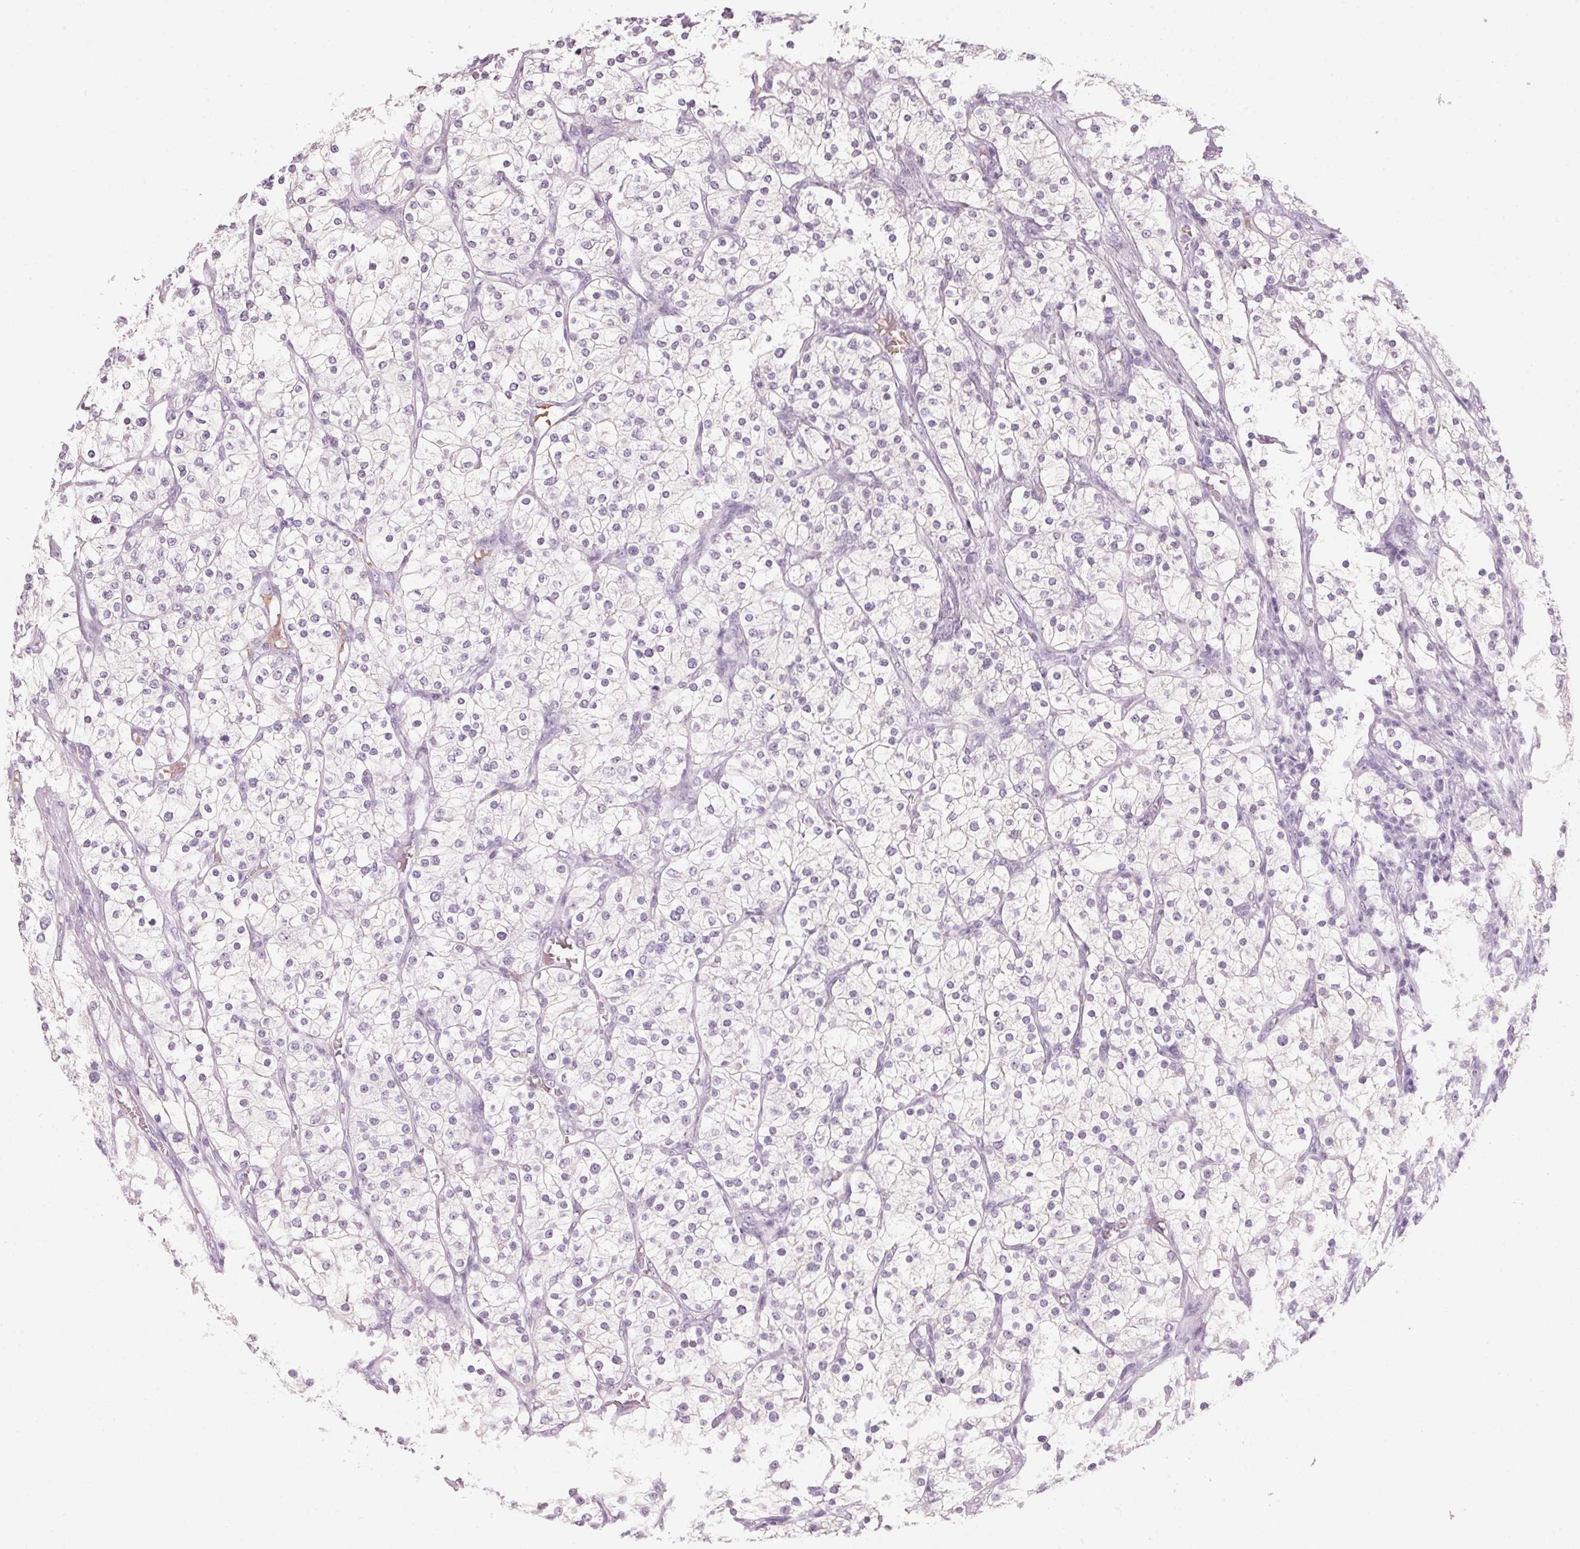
{"staining": {"intensity": "negative", "quantity": "none", "location": "none"}, "tissue": "renal cancer", "cell_type": "Tumor cells", "image_type": "cancer", "snomed": [{"axis": "morphology", "description": "Adenocarcinoma, NOS"}, {"axis": "topography", "description": "Kidney"}], "caption": "Tumor cells show no significant staining in renal adenocarcinoma. (DAB IHC, high magnification).", "gene": "DNTTIP2", "patient": {"sex": "male", "age": 80}}